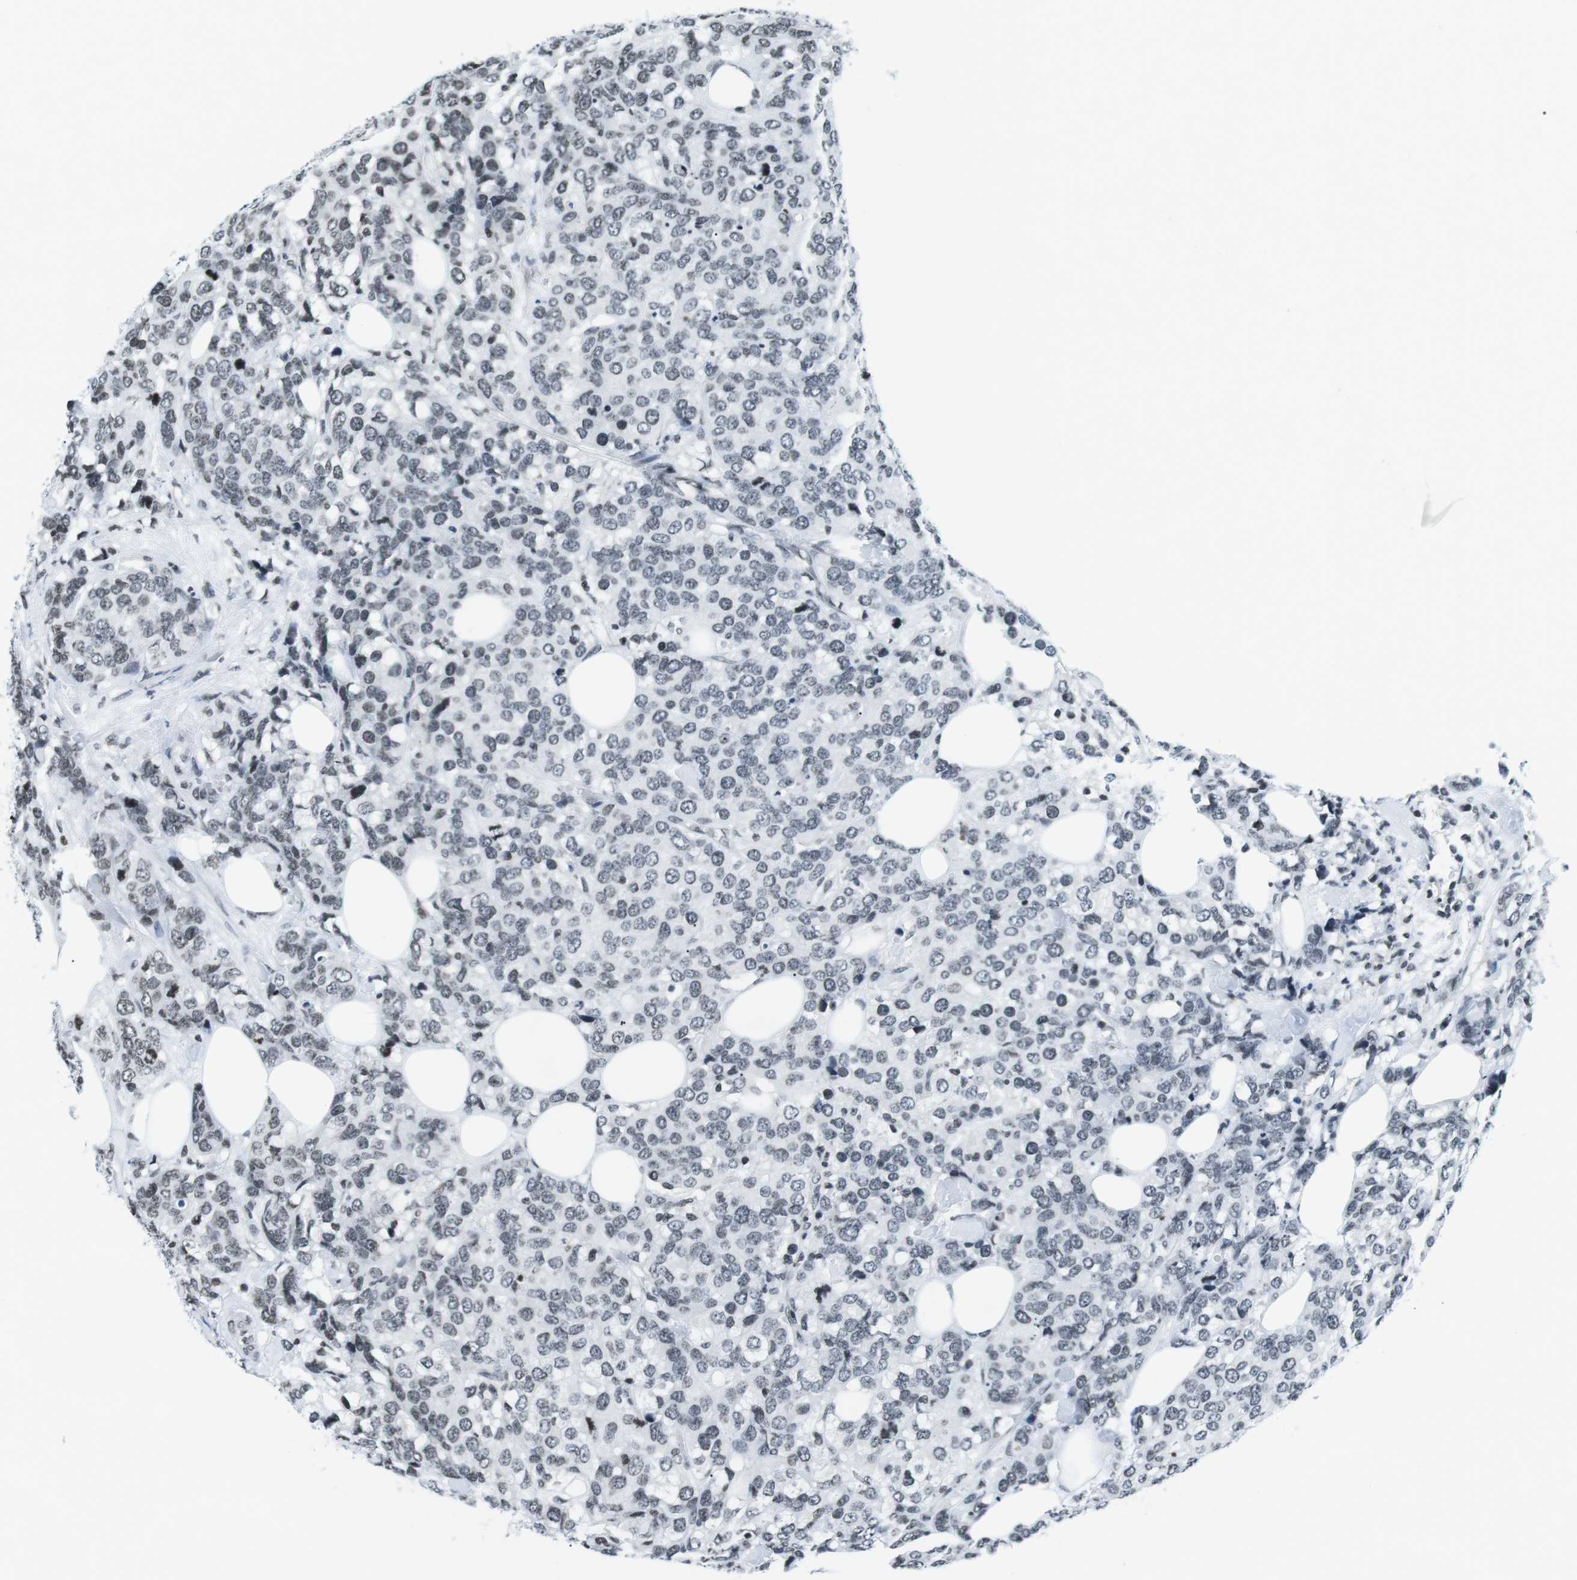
{"staining": {"intensity": "negative", "quantity": "none", "location": "none"}, "tissue": "breast cancer", "cell_type": "Tumor cells", "image_type": "cancer", "snomed": [{"axis": "morphology", "description": "Lobular carcinoma"}, {"axis": "topography", "description": "Breast"}], "caption": "Immunohistochemical staining of breast cancer reveals no significant staining in tumor cells.", "gene": "E2F2", "patient": {"sex": "female", "age": 59}}